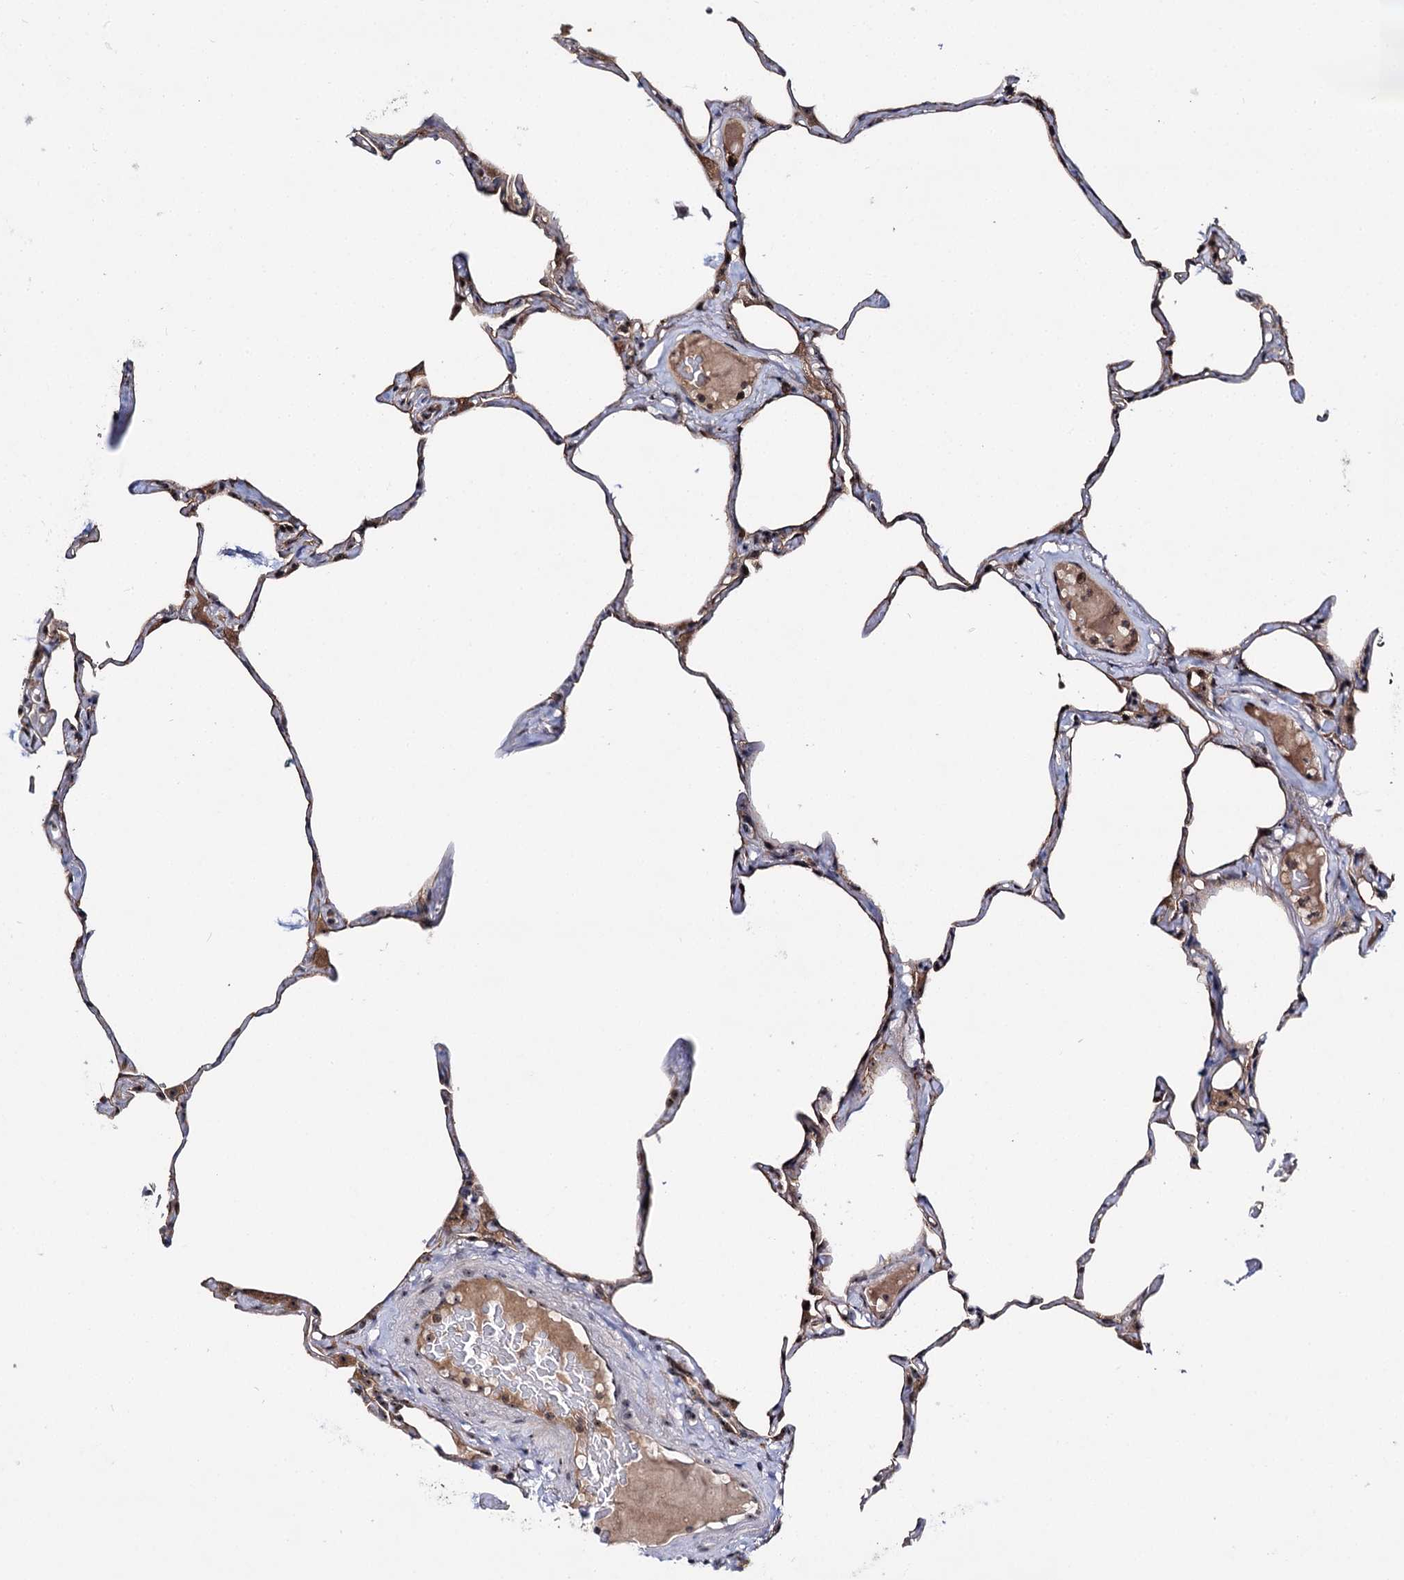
{"staining": {"intensity": "moderate", "quantity": "25%-75%", "location": "cytoplasmic/membranous,nuclear"}, "tissue": "lung", "cell_type": "Alveolar cells", "image_type": "normal", "snomed": [{"axis": "morphology", "description": "Normal tissue, NOS"}, {"axis": "topography", "description": "Lung"}], "caption": "Moderate cytoplasmic/membranous,nuclear positivity for a protein is seen in approximately 25%-75% of alveolar cells of normal lung using IHC.", "gene": "SUPT20H", "patient": {"sex": "male", "age": 65}}